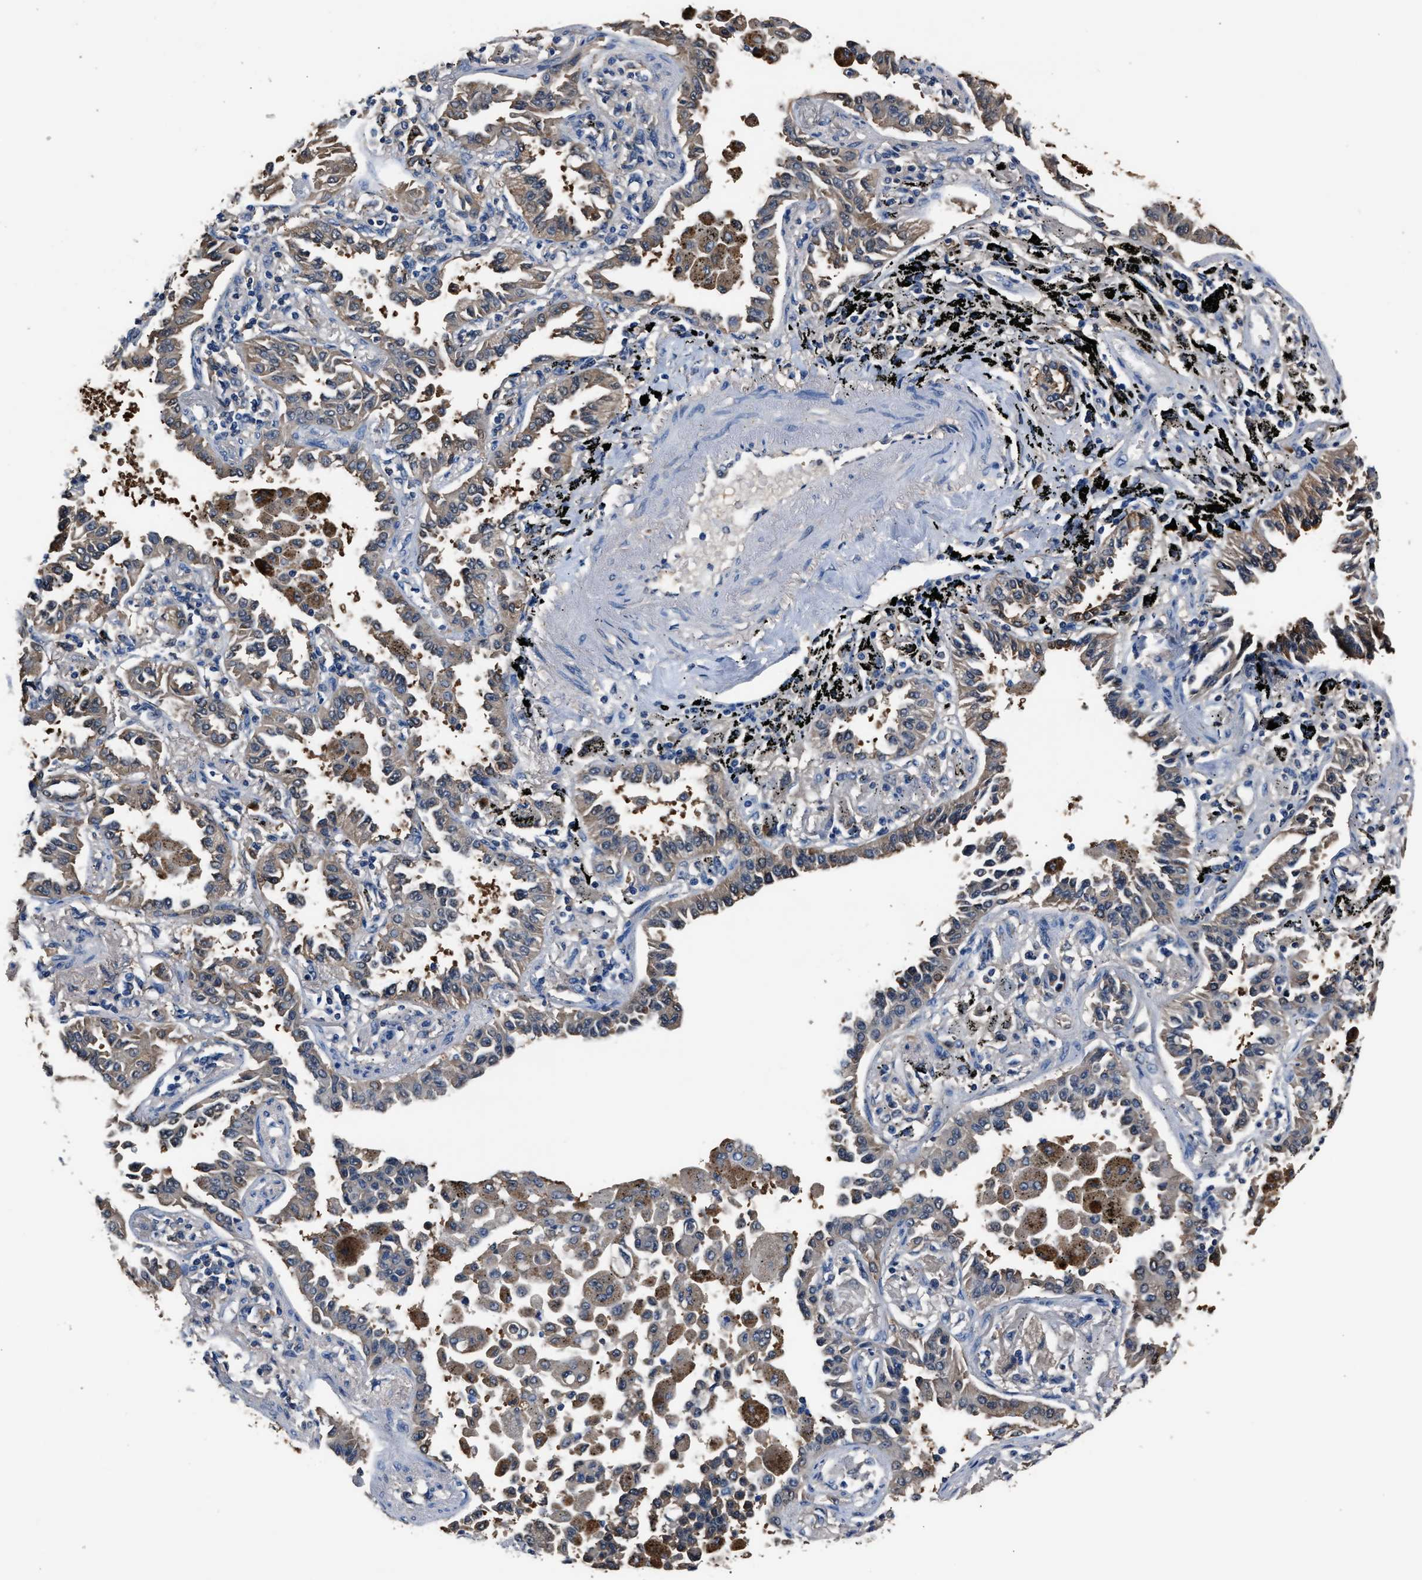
{"staining": {"intensity": "weak", "quantity": ">75%", "location": "cytoplasmic/membranous"}, "tissue": "lung cancer", "cell_type": "Tumor cells", "image_type": "cancer", "snomed": [{"axis": "morphology", "description": "Normal tissue, NOS"}, {"axis": "morphology", "description": "Adenocarcinoma, NOS"}, {"axis": "topography", "description": "Lung"}], "caption": "Lung adenocarcinoma tissue displays weak cytoplasmic/membranous staining in about >75% of tumor cells", "gene": "GSTP1", "patient": {"sex": "male", "age": 59}}